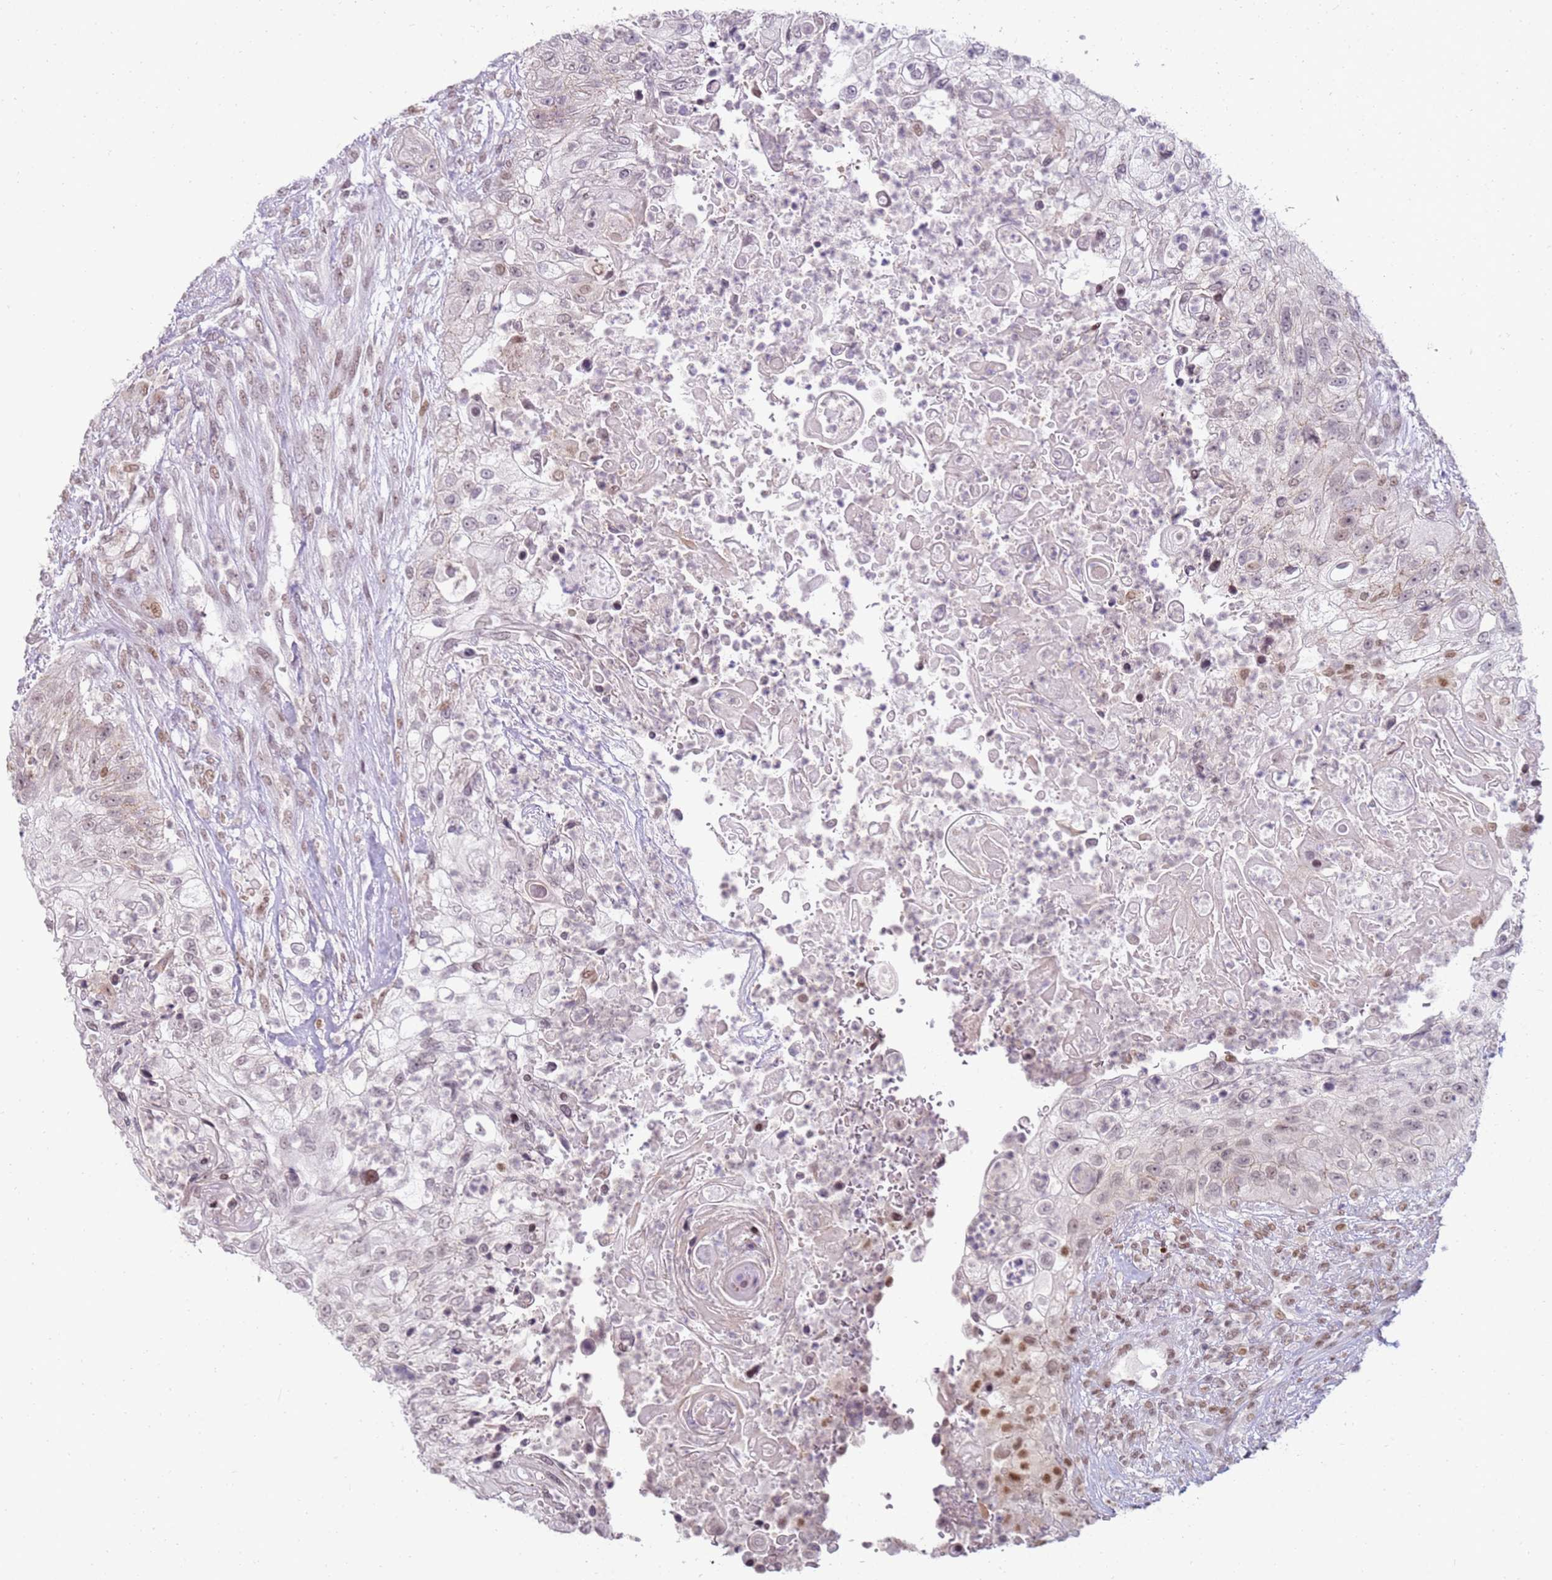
{"staining": {"intensity": "moderate", "quantity": "<25%", "location": "nuclear"}, "tissue": "urothelial cancer", "cell_type": "Tumor cells", "image_type": "cancer", "snomed": [{"axis": "morphology", "description": "Urothelial carcinoma, High grade"}, {"axis": "topography", "description": "Urinary bladder"}], "caption": "Immunohistochemical staining of high-grade urothelial carcinoma reveals moderate nuclear protein staining in about <25% of tumor cells.", "gene": "PHC2", "patient": {"sex": "female", "age": 60}}